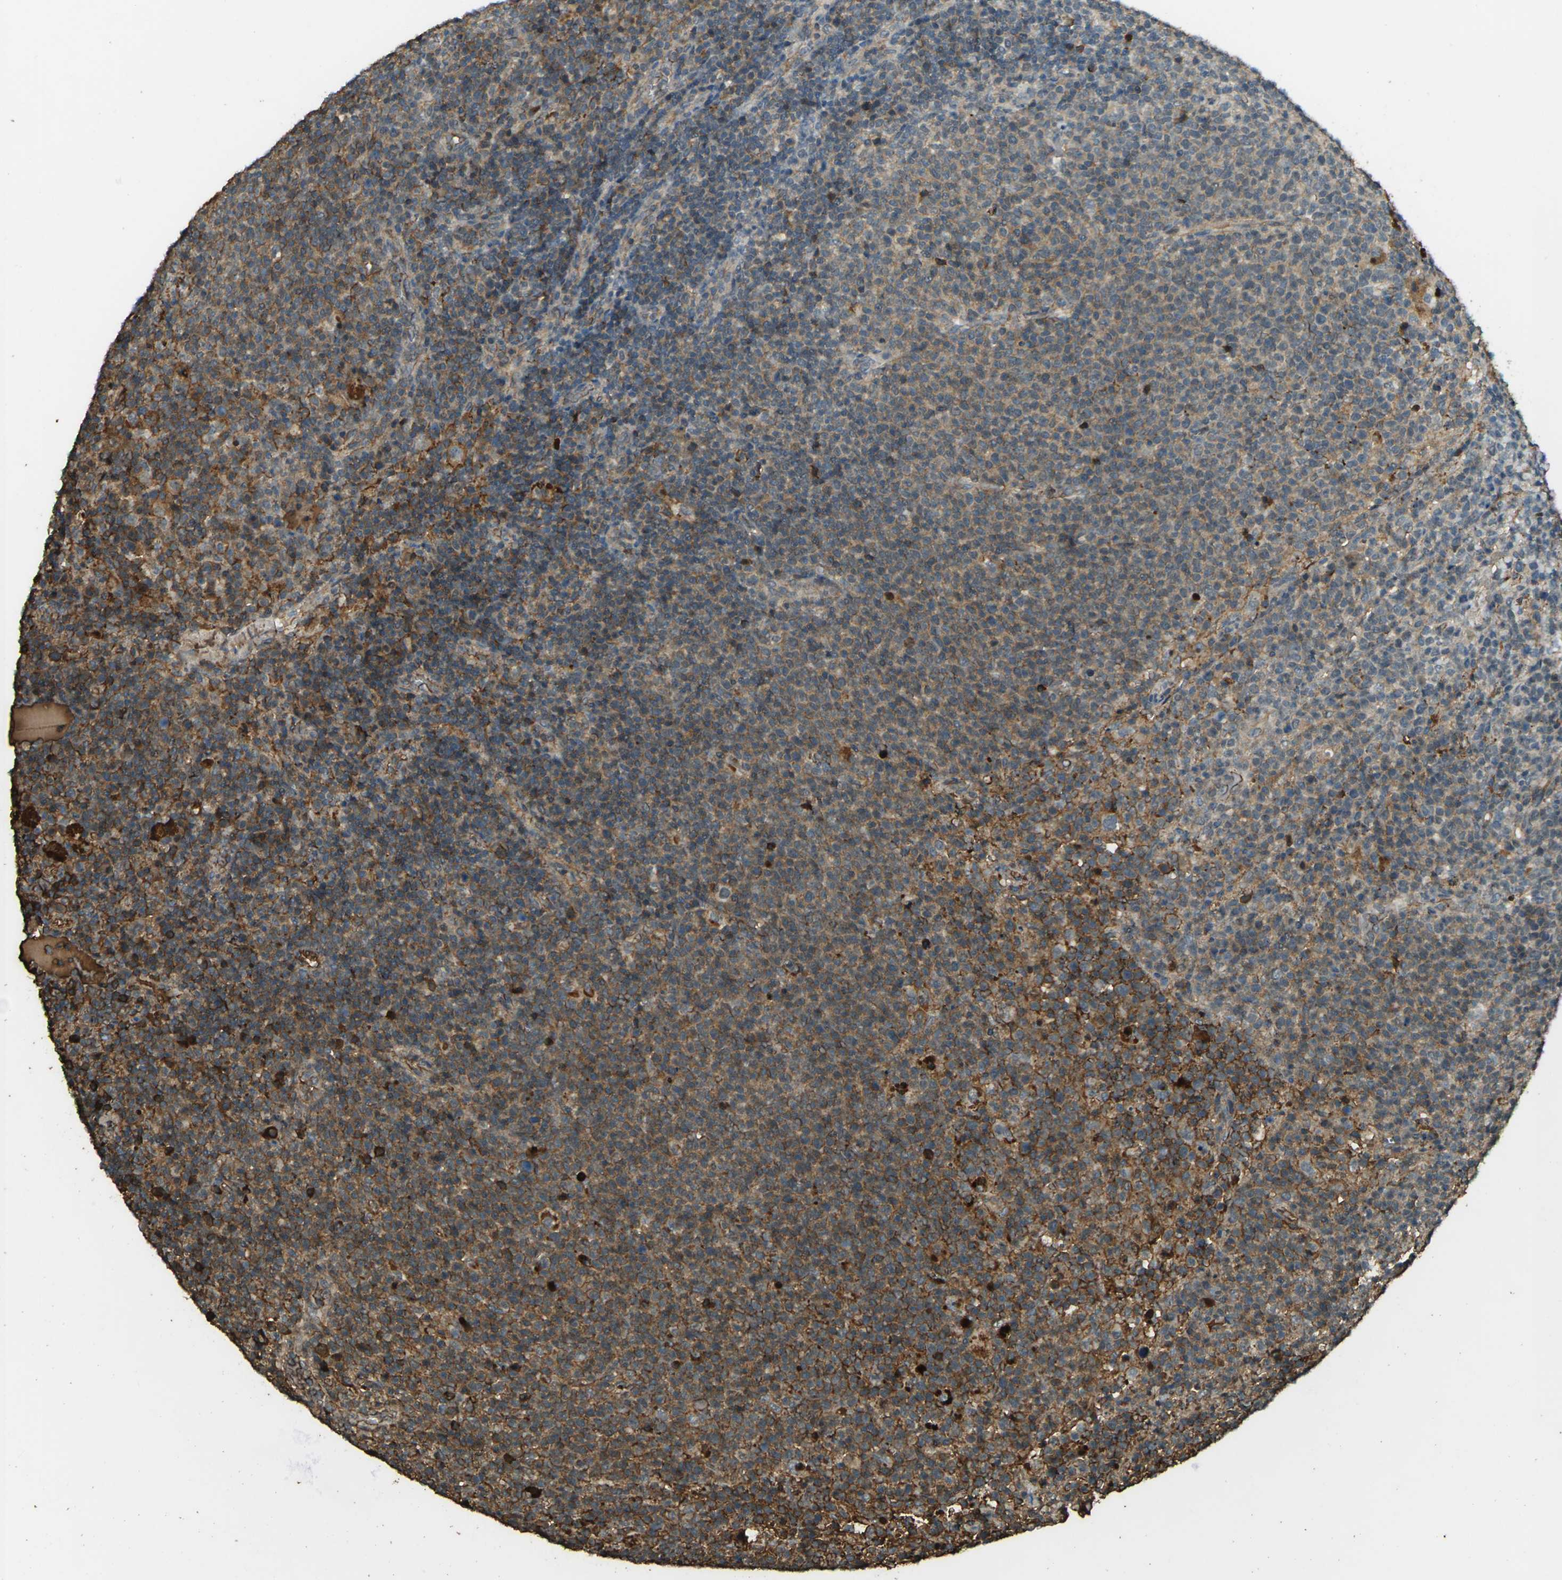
{"staining": {"intensity": "strong", "quantity": "25%-75%", "location": "cytoplasmic/membranous"}, "tissue": "lymphoma", "cell_type": "Tumor cells", "image_type": "cancer", "snomed": [{"axis": "morphology", "description": "Malignant lymphoma, non-Hodgkin's type, High grade"}, {"axis": "topography", "description": "Lymph node"}], "caption": "Lymphoma stained with DAB immunohistochemistry displays high levels of strong cytoplasmic/membranous positivity in approximately 25%-75% of tumor cells. (DAB IHC with brightfield microscopy, high magnification).", "gene": "CYP1B1", "patient": {"sex": "male", "age": 61}}